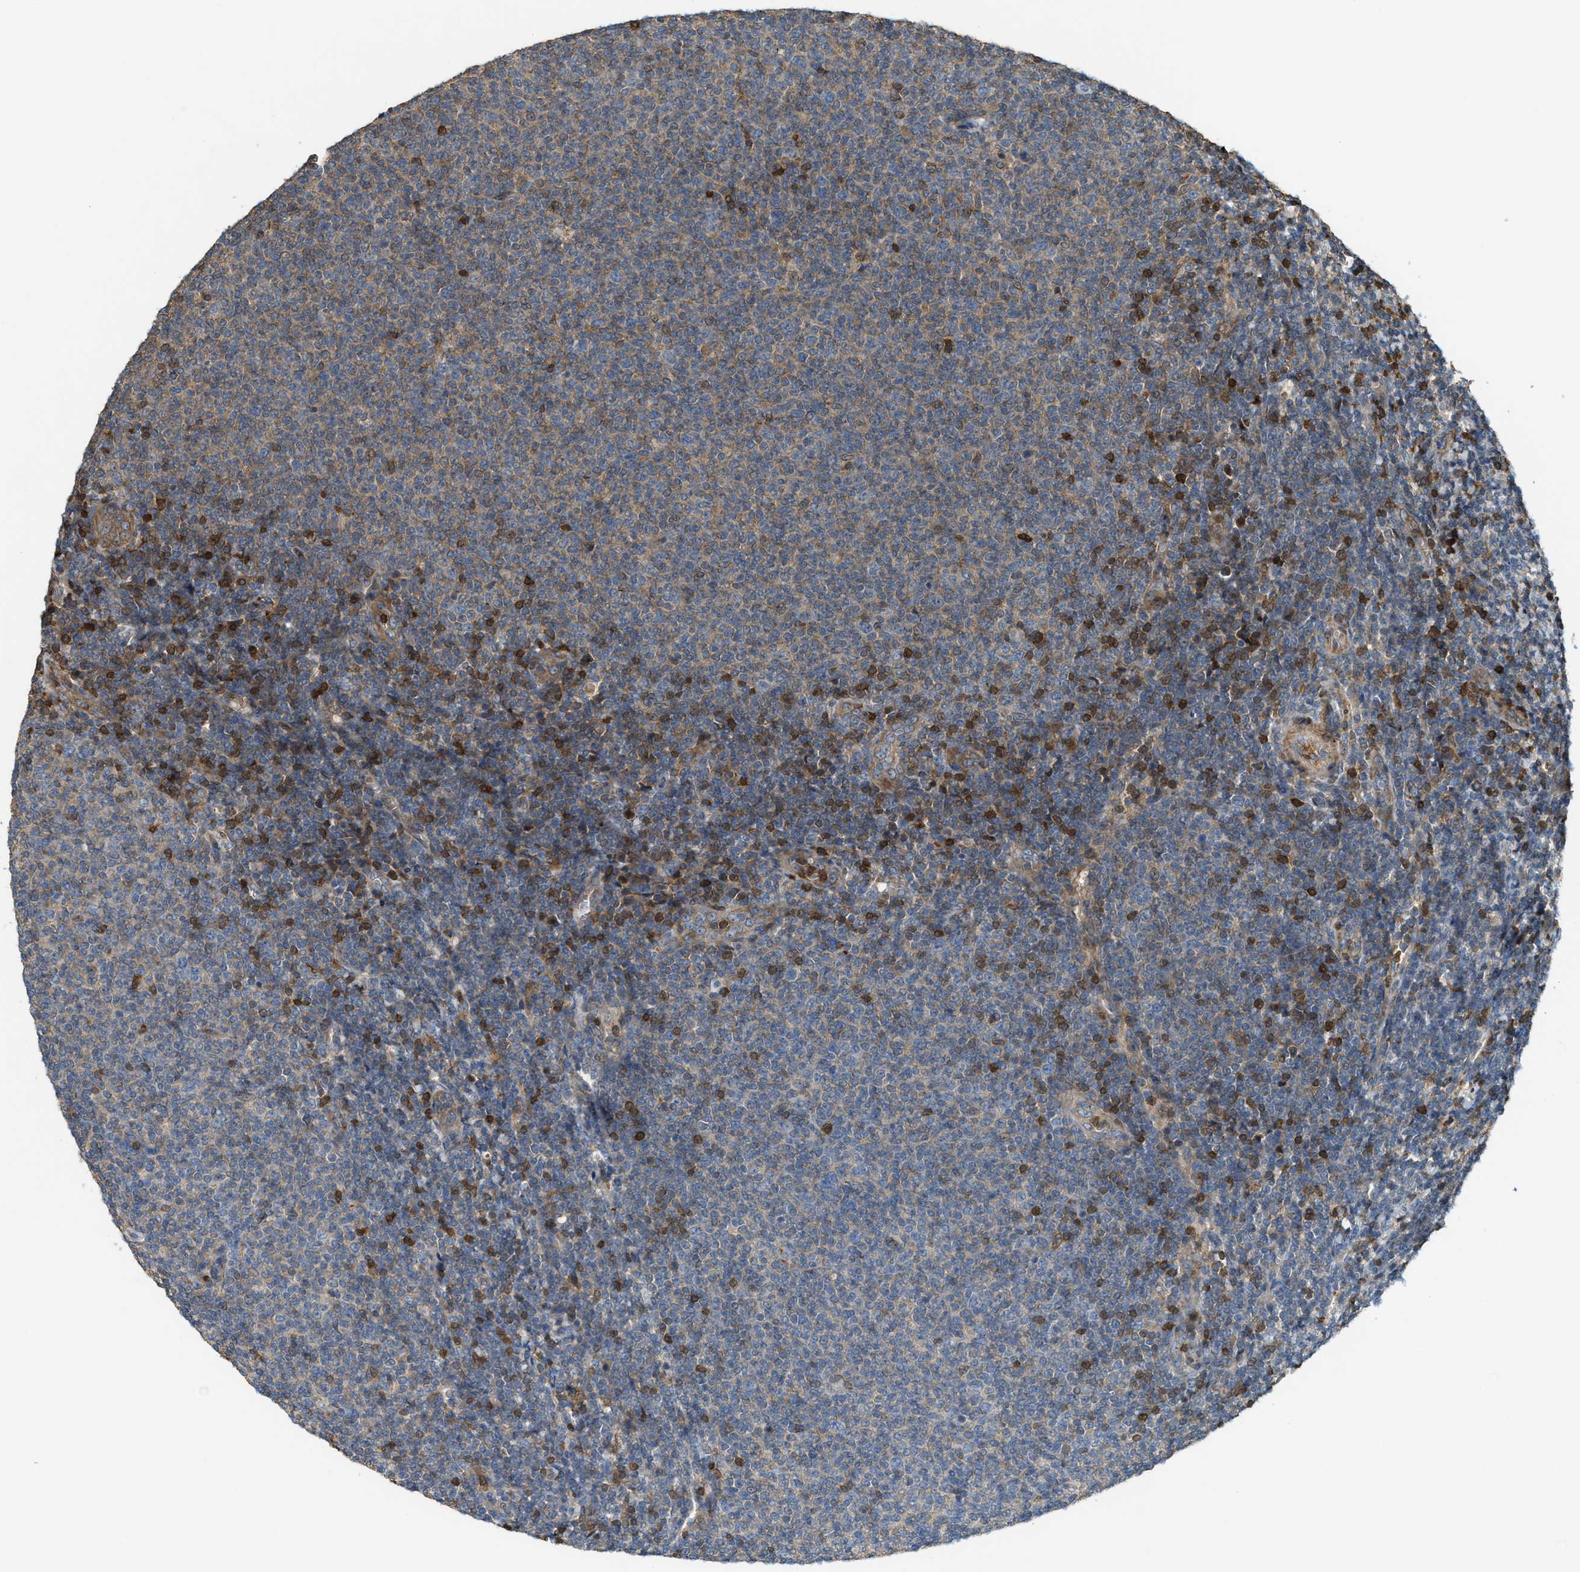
{"staining": {"intensity": "weak", "quantity": "<25%", "location": "cytoplasmic/membranous"}, "tissue": "lymphoma", "cell_type": "Tumor cells", "image_type": "cancer", "snomed": [{"axis": "morphology", "description": "Malignant lymphoma, non-Hodgkin's type, Low grade"}, {"axis": "topography", "description": "Lymph node"}], "caption": "The photomicrograph demonstrates no staining of tumor cells in lymphoma. (DAB immunohistochemistry, high magnification).", "gene": "SERPINB5", "patient": {"sex": "male", "age": 66}}